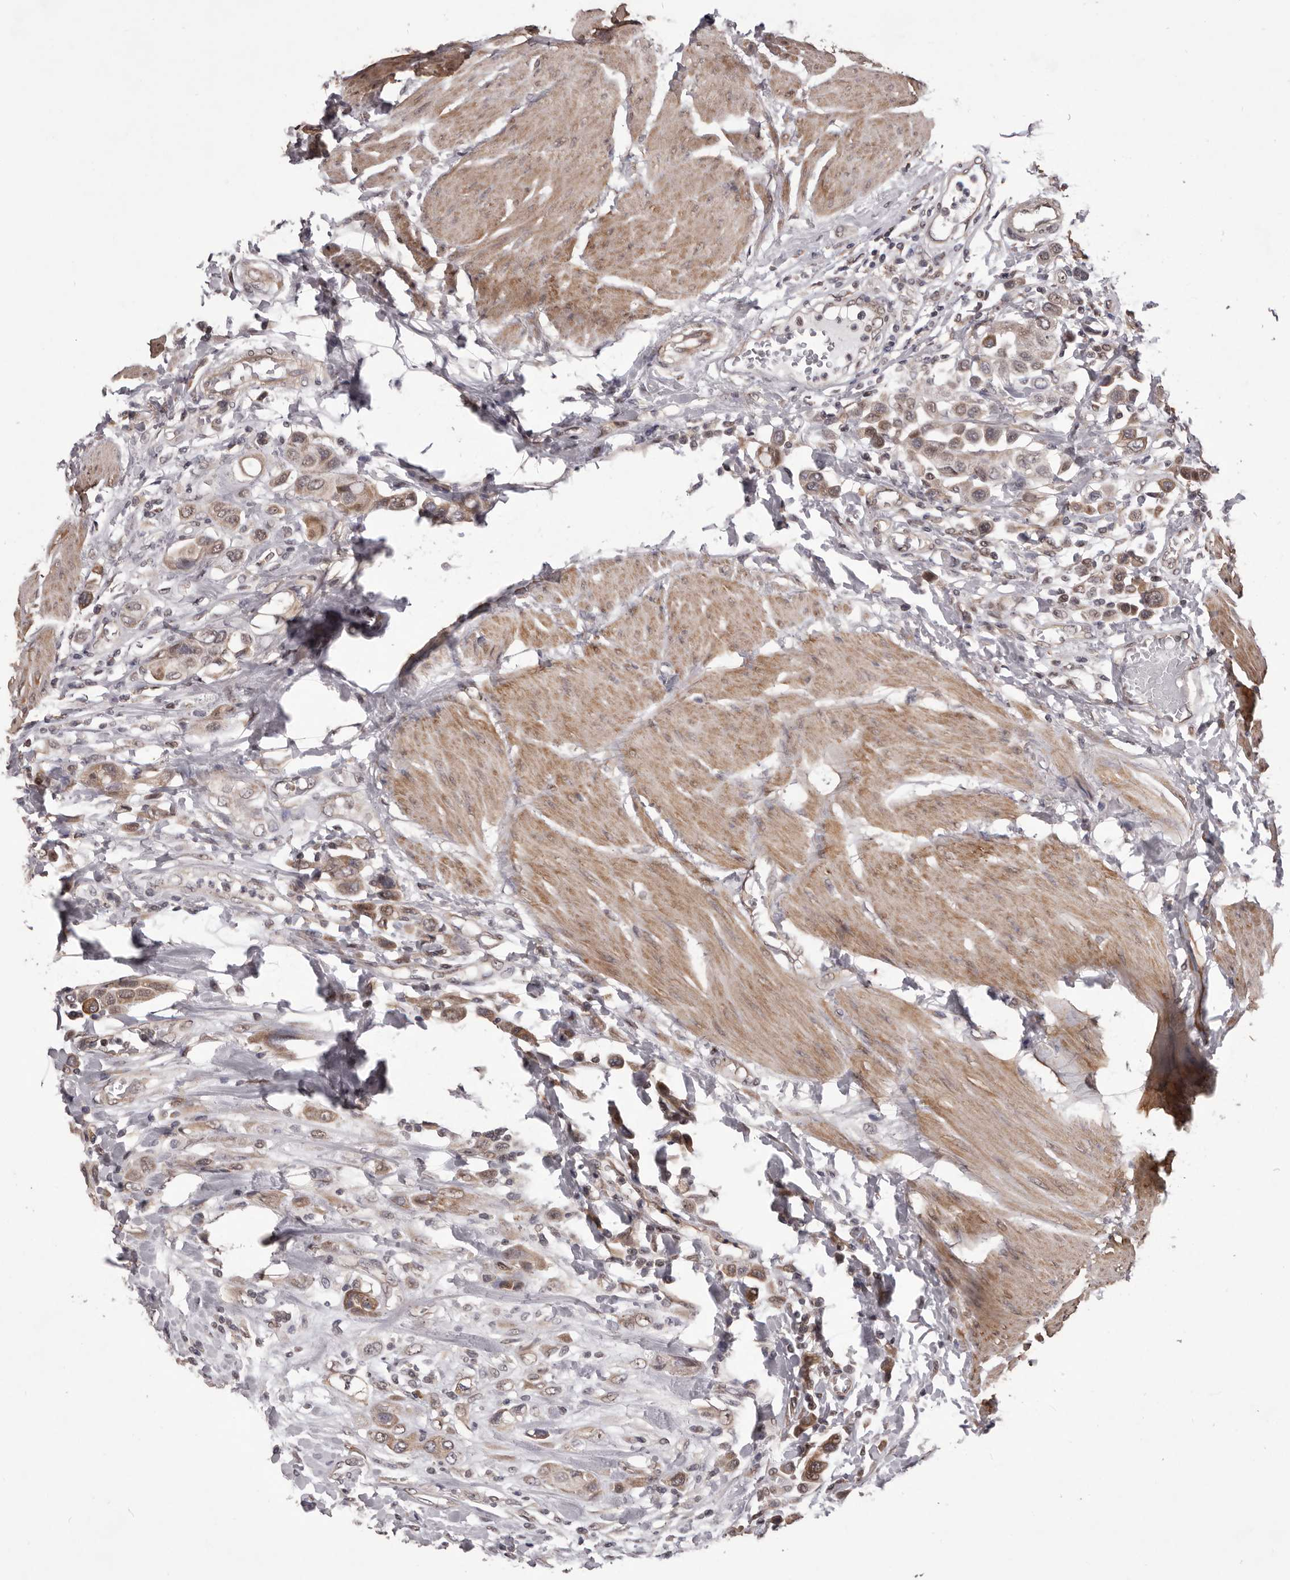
{"staining": {"intensity": "weak", "quantity": ">75%", "location": "cytoplasmic/membranous"}, "tissue": "urothelial cancer", "cell_type": "Tumor cells", "image_type": "cancer", "snomed": [{"axis": "morphology", "description": "Urothelial carcinoma, High grade"}, {"axis": "topography", "description": "Urinary bladder"}], "caption": "The micrograph exhibits immunohistochemical staining of urothelial carcinoma (high-grade). There is weak cytoplasmic/membranous positivity is seen in approximately >75% of tumor cells.", "gene": "CELF3", "patient": {"sex": "male", "age": 50}}